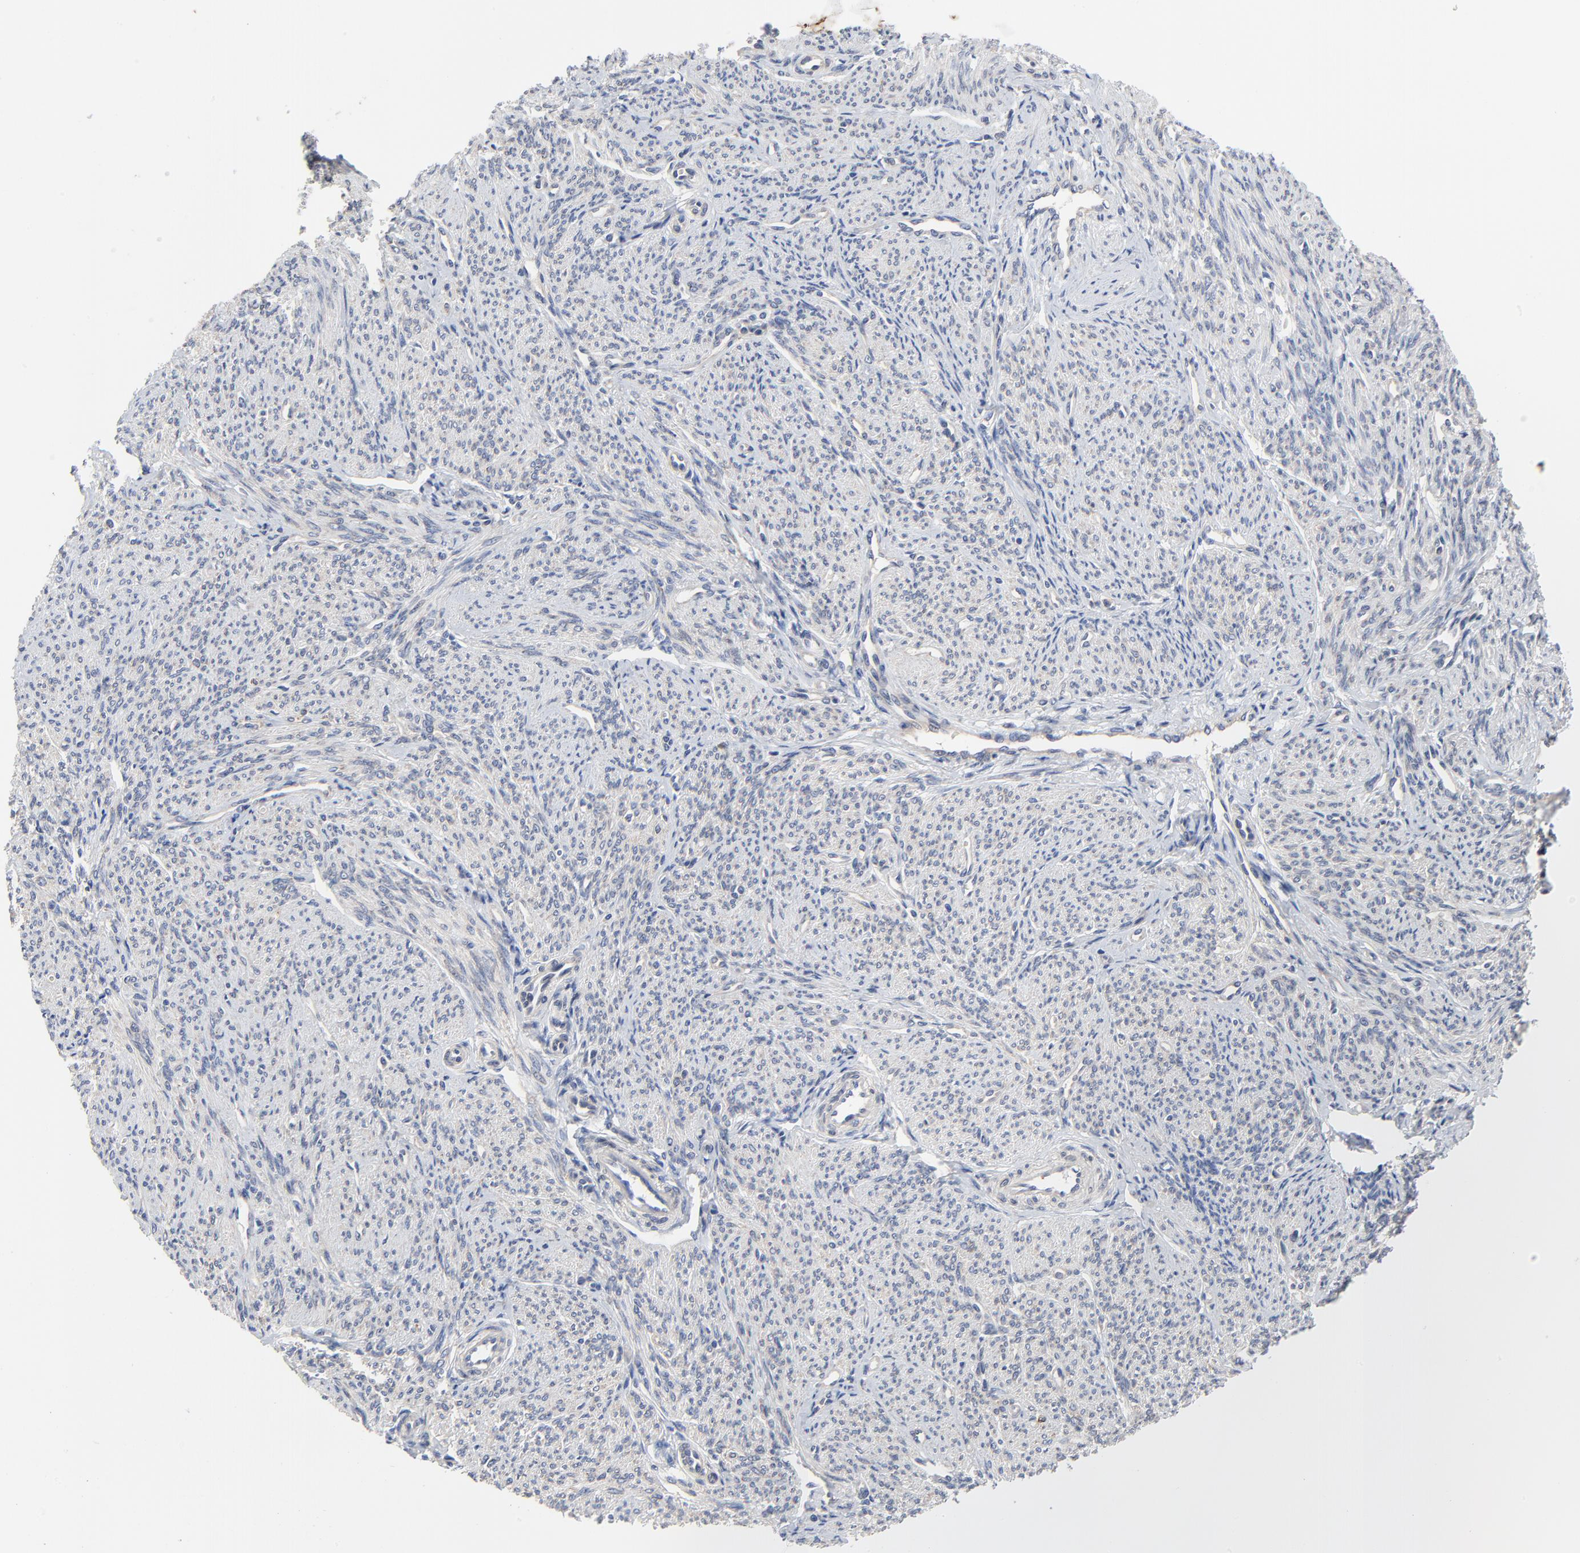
{"staining": {"intensity": "negative", "quantity": "none", "location": "none"}, "tissue": "smooth muscle", "cell_type": "Smooth muscle cells", "image_type": "normal", "snomed": [{"axis": "morphology", "description": "Normal tissue, NOS"}, {"axis": "topography", "description": "Smooth muscle"}], "caption": "High magnification brightfield microscopy of normal smooth muscle stained with DAB (3,3'-diaminobenzidine) (brown) and counterstained with hematoxylin (blue): smooth muscle cells show no significant staining.", "gene": "VAV2", "patient": {"sex": "female", "age": 65}}